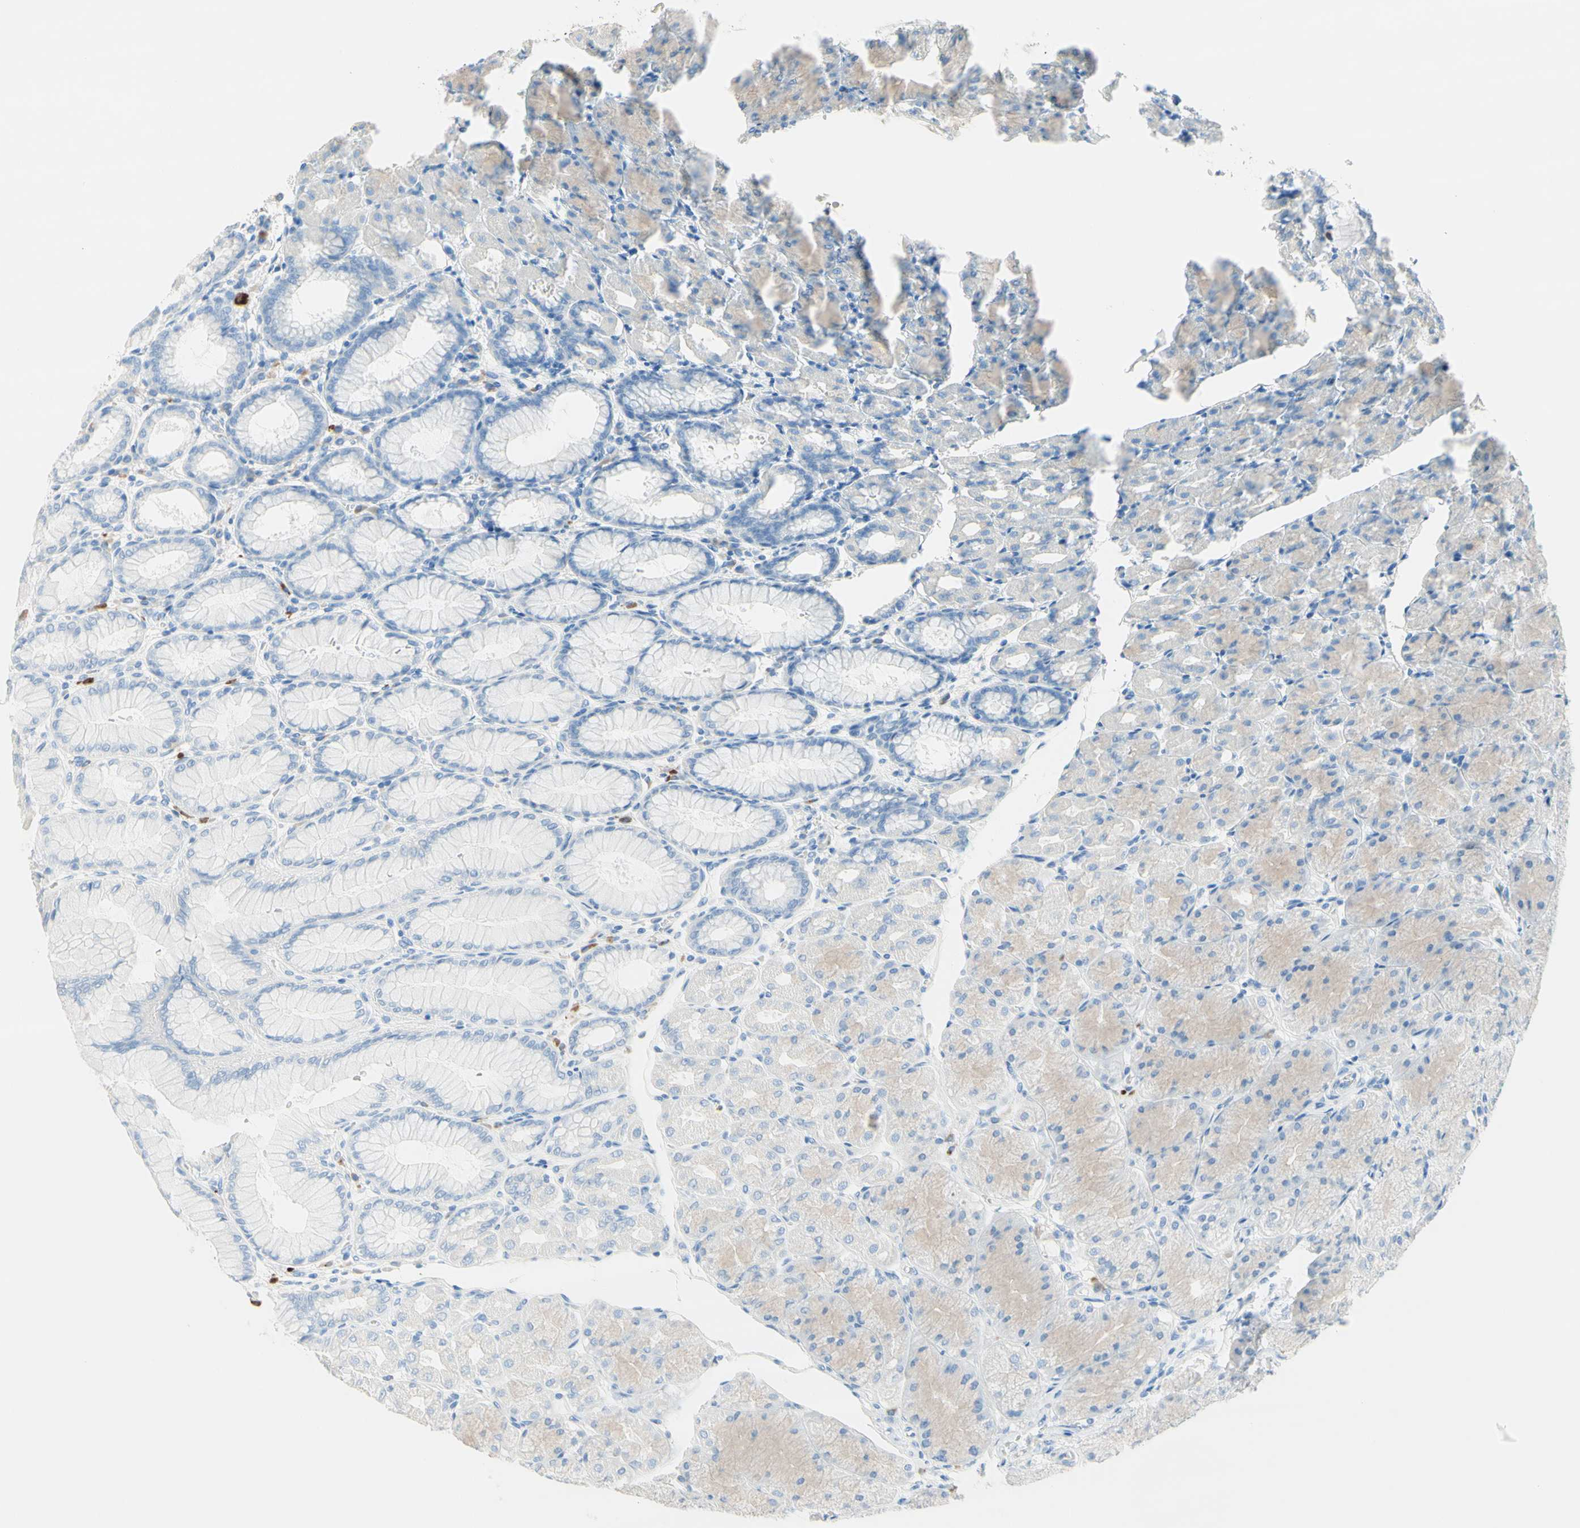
{"staining": {"intensity": "weak", "quantity": "<25%", "location": "cytoplasmic/membranous"}, "tissue": "stomach", "cell_type": "Glandular cells", "image_type": "normal", "snomed": [{"axis": "morphology", "description": "Normal tissue, NOS"}, {"axis": "topography", "description": "Stomach, upper"}], "caption": "Protein analysis of benign stomach shows no significant staining in glandular cells.", "gene": "IL6ST", "patient": {"sex": "female", "age": 56}}